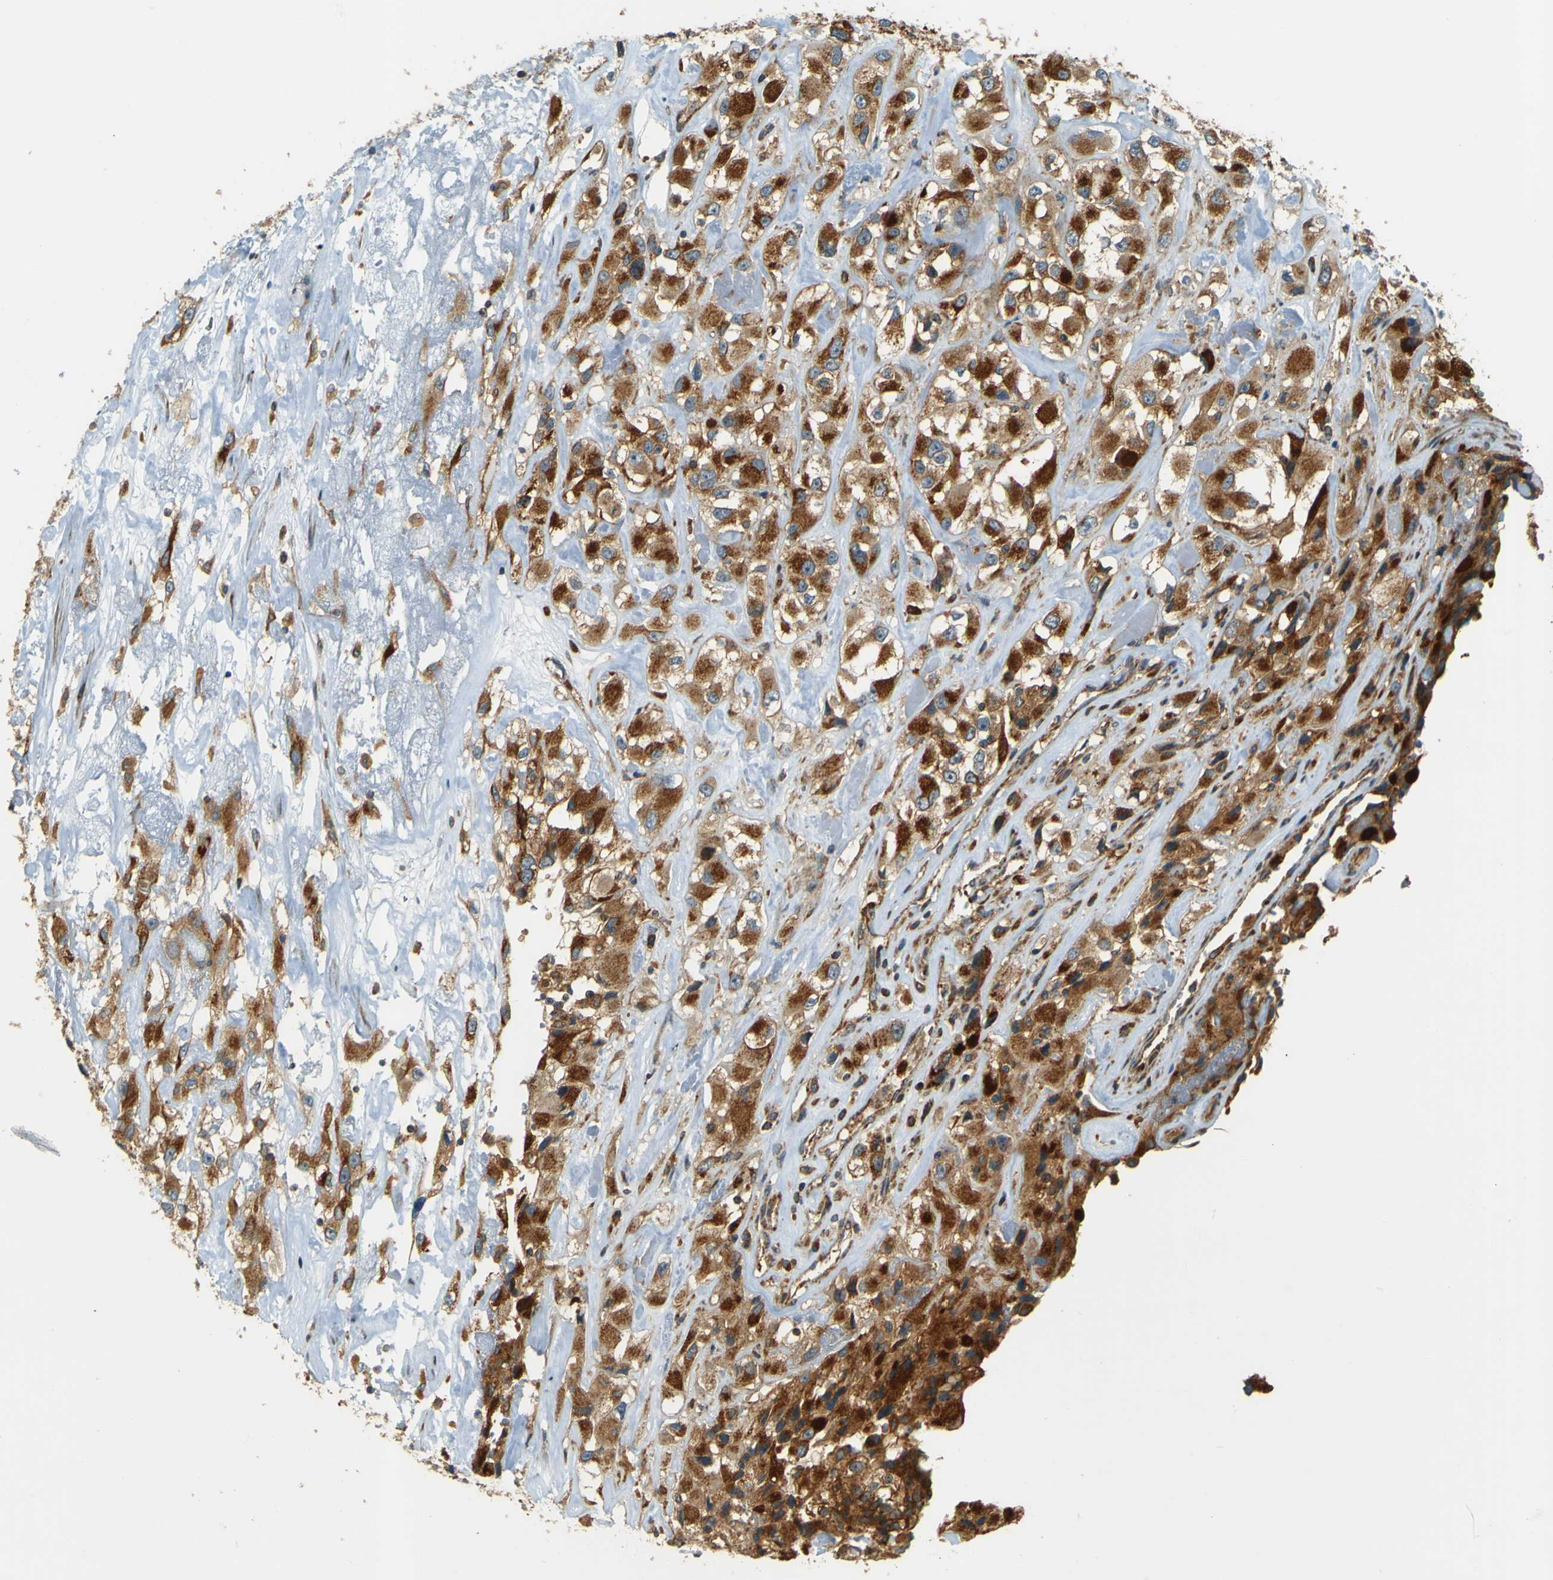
{"staining": {"intensity": "strong", "quantity": ">75%", "location": "cytoplasmic/membranous"}, "tissue": "renal cancer", "cell_type": "Tumor cells", "image_type": "cancer", "snomed": [{"axis": "morphology", "description": "Adenocarcinoma, NOS"}, {"axis": "topography", "description": "Kidney"}], "caption": "Adenocarcinoma (renal) was stained to show a protein in brown. There is high levels of strong cytoplasmic/membranous expression in approximately >75% of tumor cells.", "gene": "DNAJC5", "patient": {"sex": "female", "age": 52}}